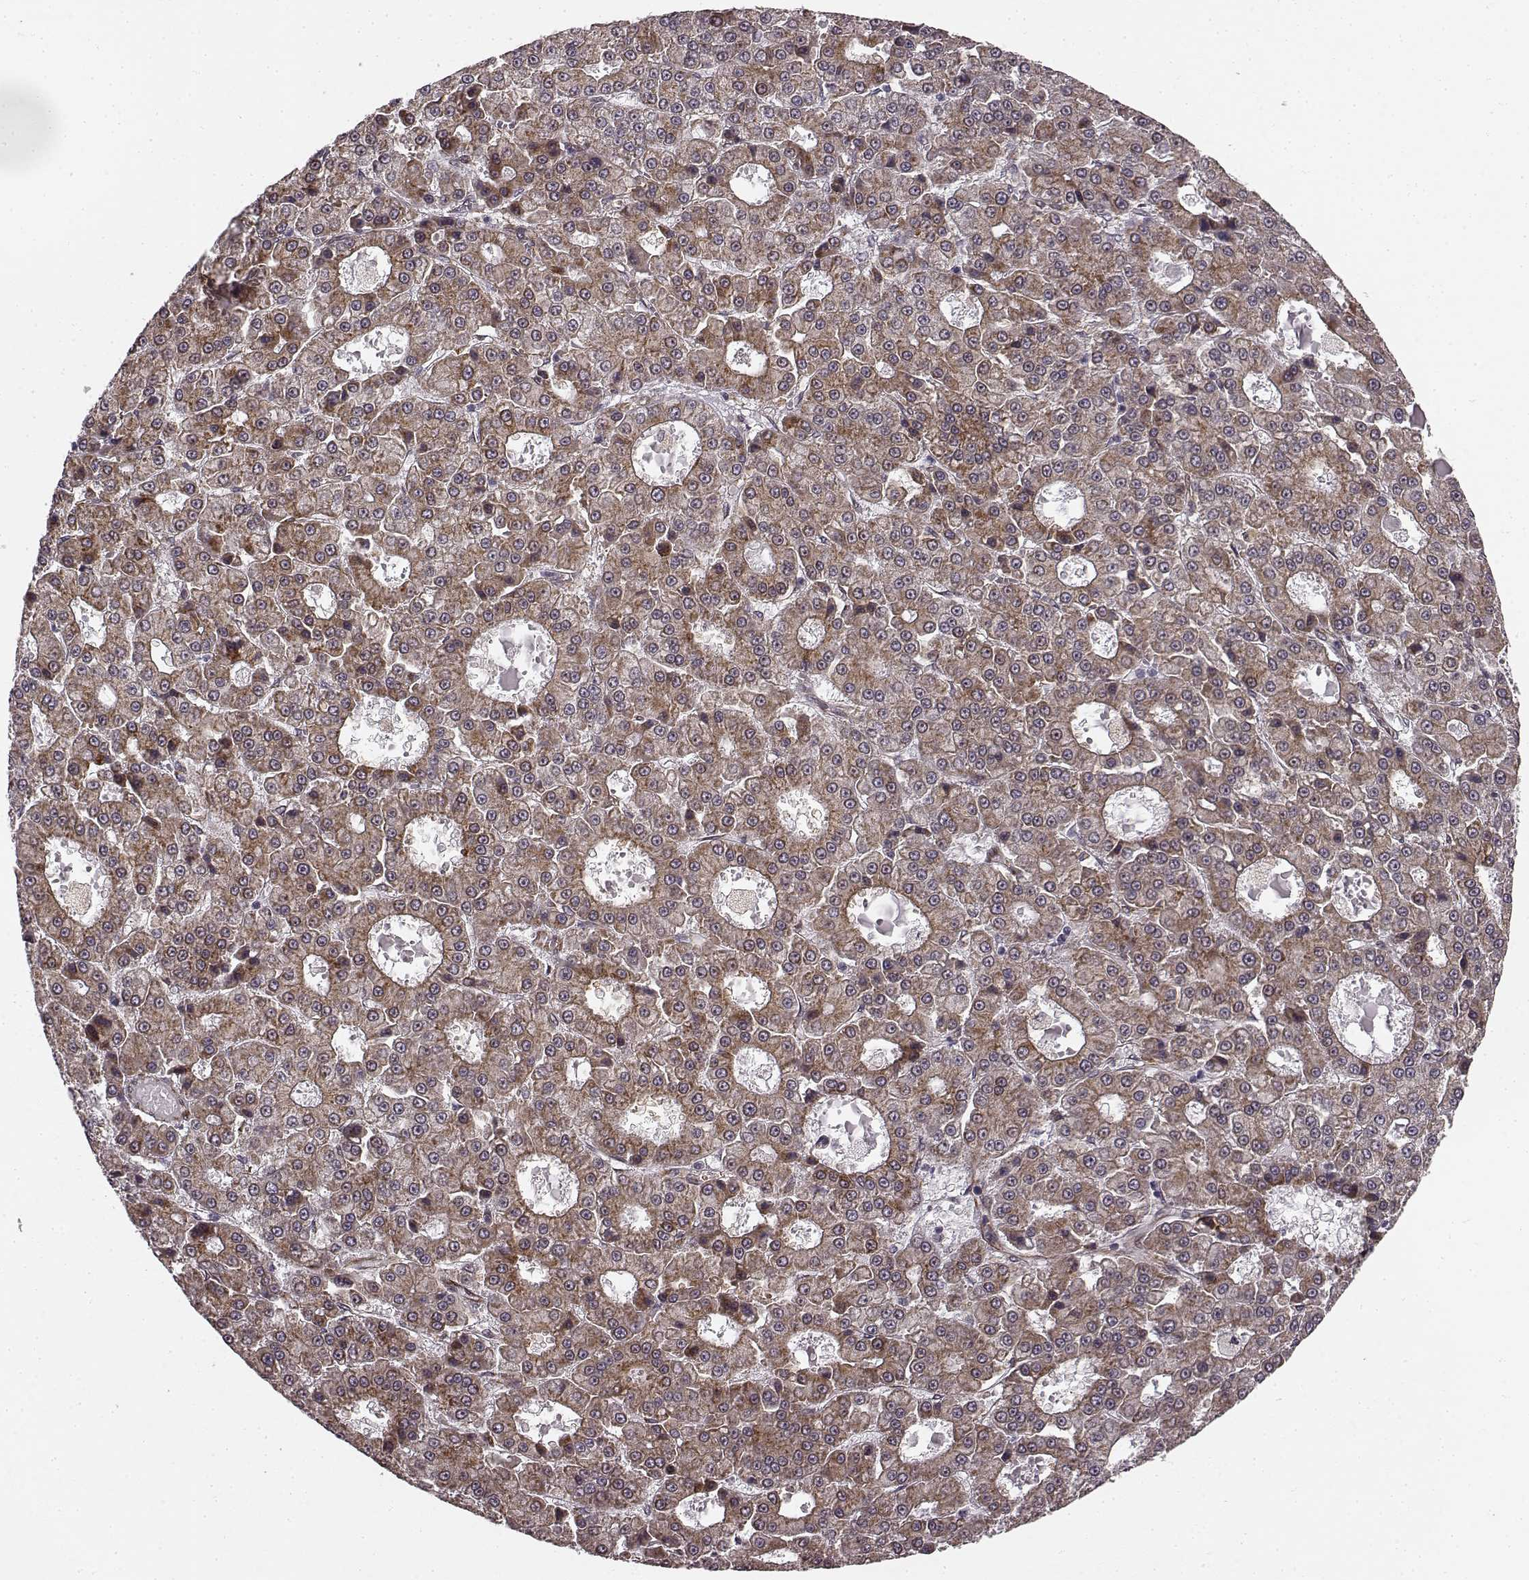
{"staining": {"intensity": "moderate", "quantity": ">75%", "location": "cytoplasmic/membranous"}, "tissue": "liver cancer", "cell_type": "Tumor cells", "image_type": "cancer", "snomed": [{"axis": "morphology", "description": "Carcinoma, Hepatocellular, NOS"}, {"axis": "topography", "description": "Liver"}], "caption": "Liver cancer (hepatocellular carcinoma) tissue shows moderate cytoplasmic/membranous positivity in about >75% of tumor cells (brown staining indicates protein expression, while blue staining denotes nuclei).", "gene": "TMEM14A", "patient": {"sex": "male", "age": 70}}